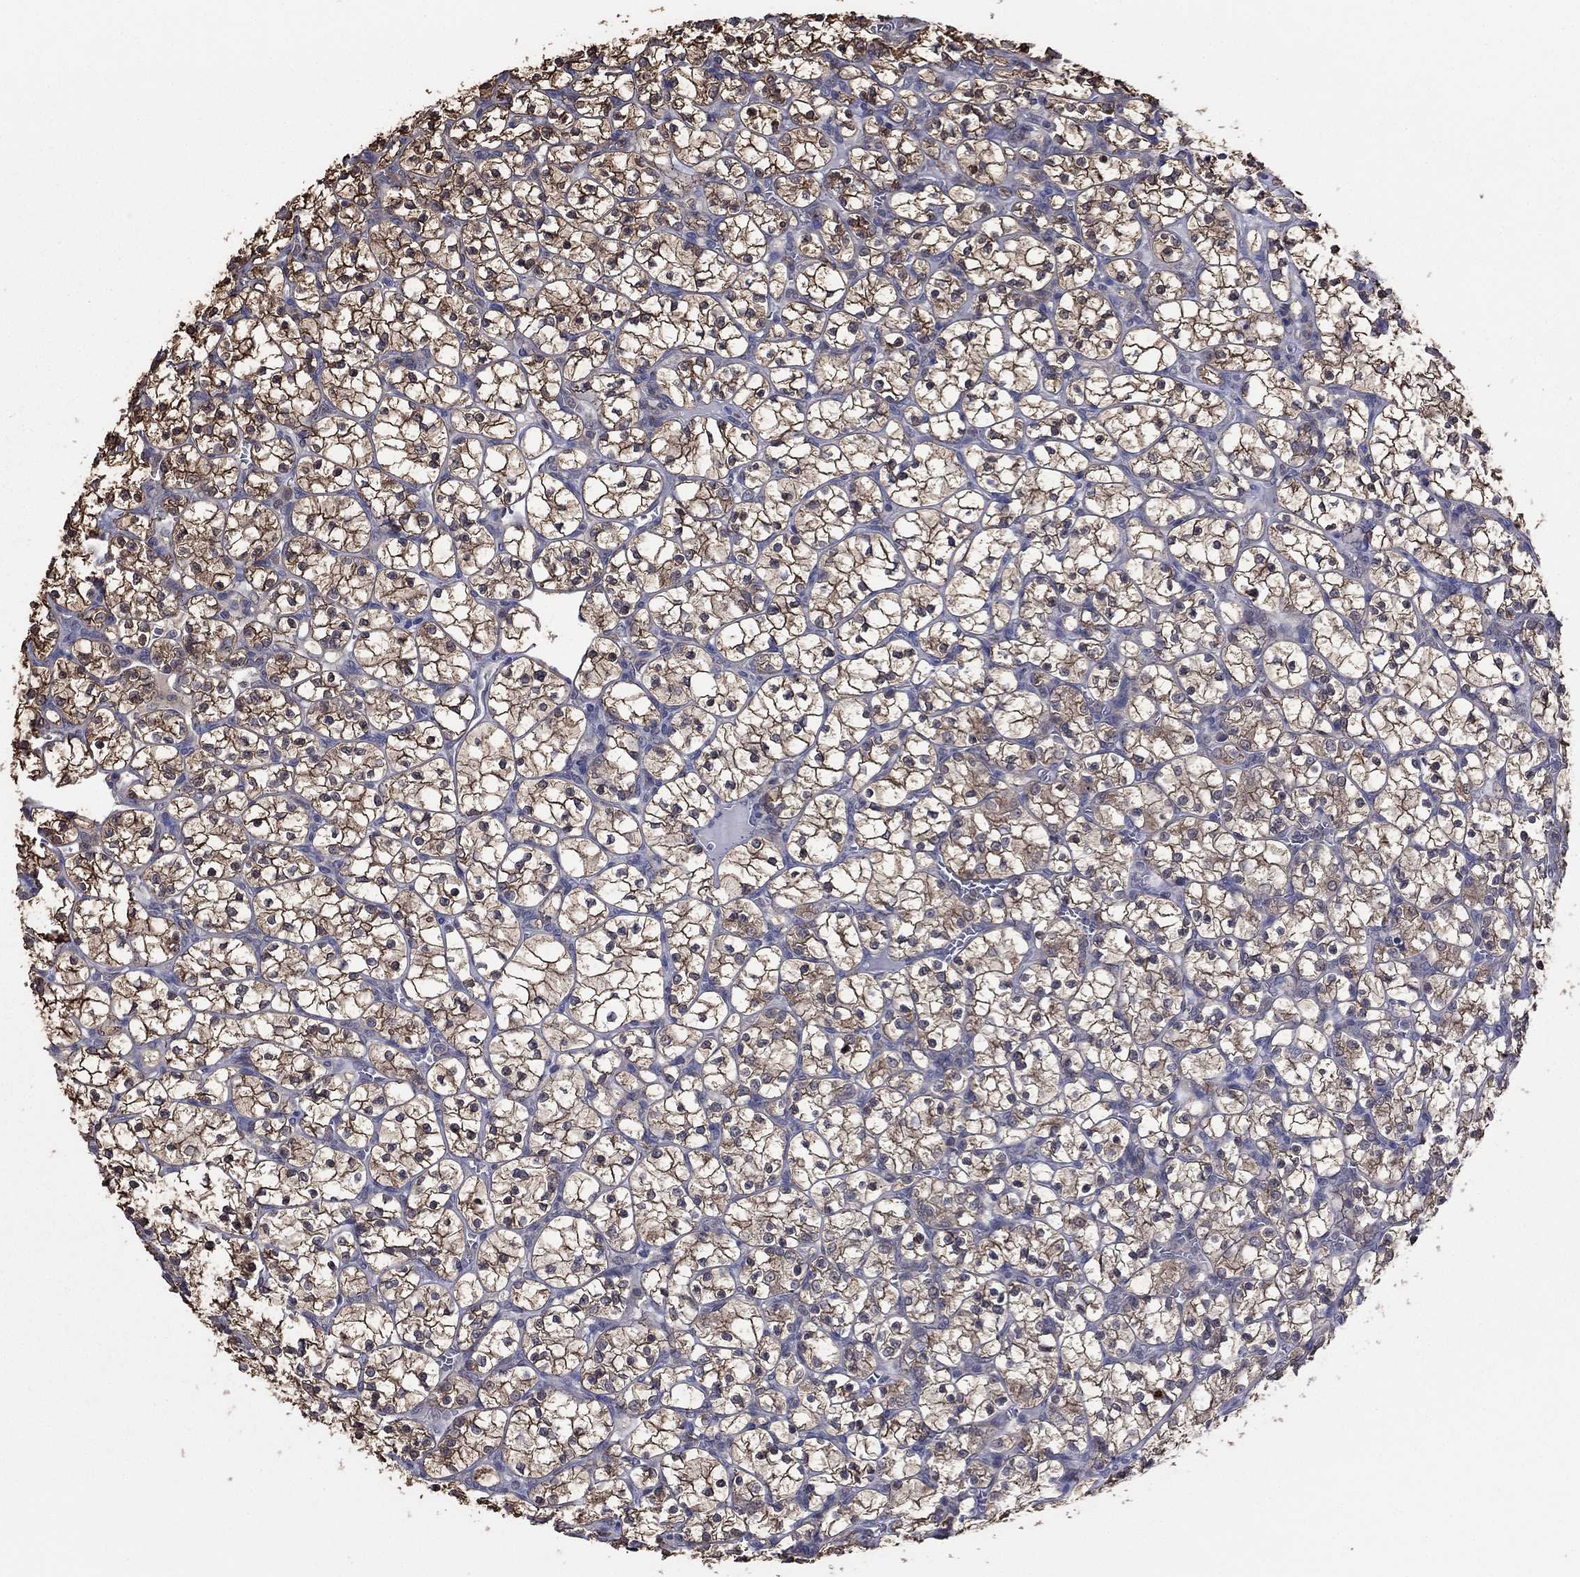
{"staining": {"intensity": "strong", "quantity": "25%-75%", "location": "cytoplasmic/membranous"}, "tissue": "renal cancer", "cell_type": "Tumor cells", "image_type": "cancer", "snomed": [{"axis": "morphology", "description": "Adenocarcinoma, NOS"}, {"axis": "topography", "description": "Kidney"}], "caption": "Immunohistochemistry (IHC) staining of adenocarcinoma (renal), which exhibits high levels of strong cytoplasmic/membranous expression in about 25%-75% of tumor cells indicating strong cytoplasmic/membranous protein expression. The staining was performed using DAB (brown) for protein detection and nuclei were counterstained in hematoxylin (blue).", "gene": "RNF114", "patient": {"sex": "female", "age": 89}}